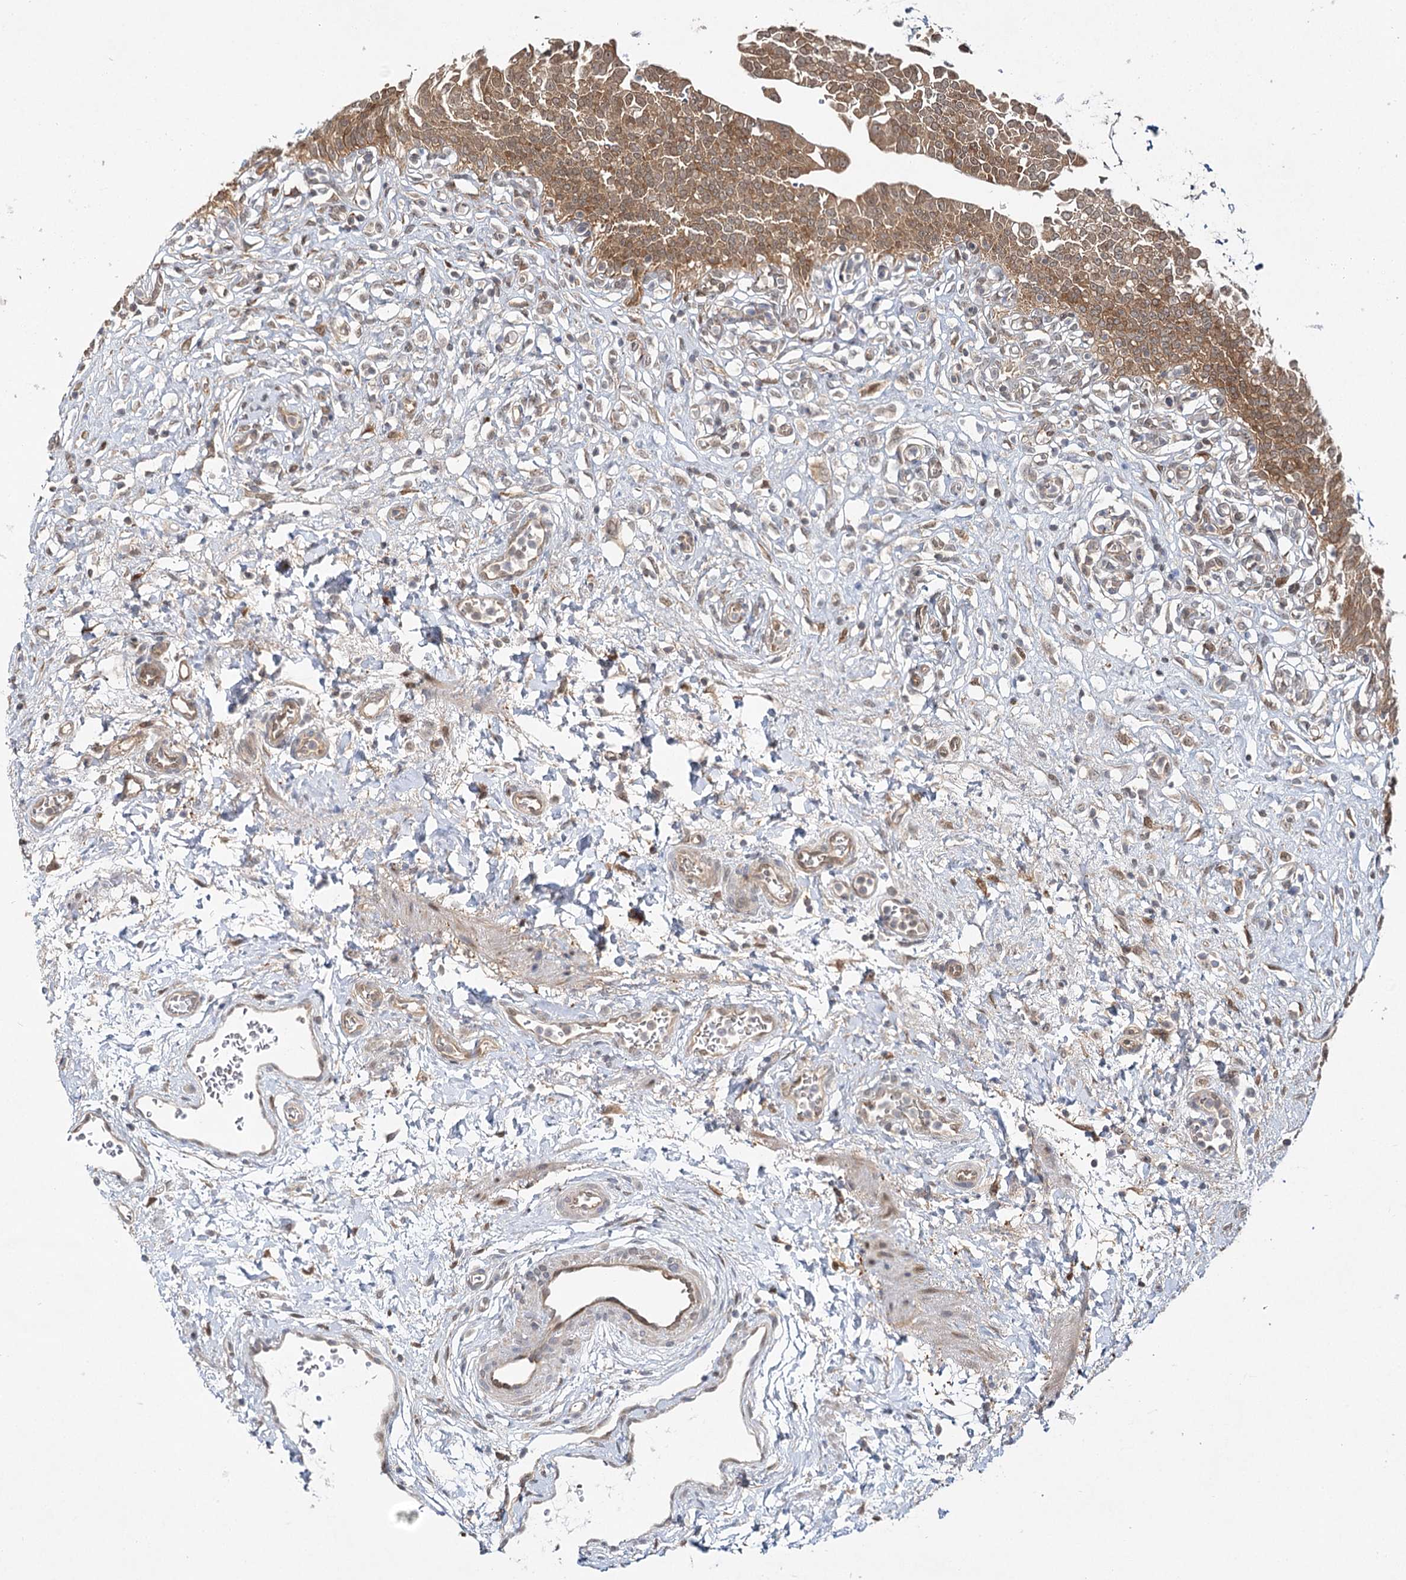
{"staining": {"intensity": "strong", "quantity": ">75%", "location": "cytoplasmic/membranous"}, "tissue": "urinary bladder", "cell_type": "Urothelial cells", "image_type": "normal", "snomed": [{"axis": "morphology", "description": "Urothelial carcinoma, High grade"}, {"axis": "topography", "description": "Urinary bladder"}], "caption": "High-power microscopy captured an IHC image of unremarkable urinary bladder, revealing strong cytoplasmic/membranous staining in about >75% of urothelial cells. (DAB (3,3'-diaminobenzidine) = brown stain, brightfield microscopy at high magnification).", "gene": "INPP4B", "patient": {"sex": "male", "age": 46}}